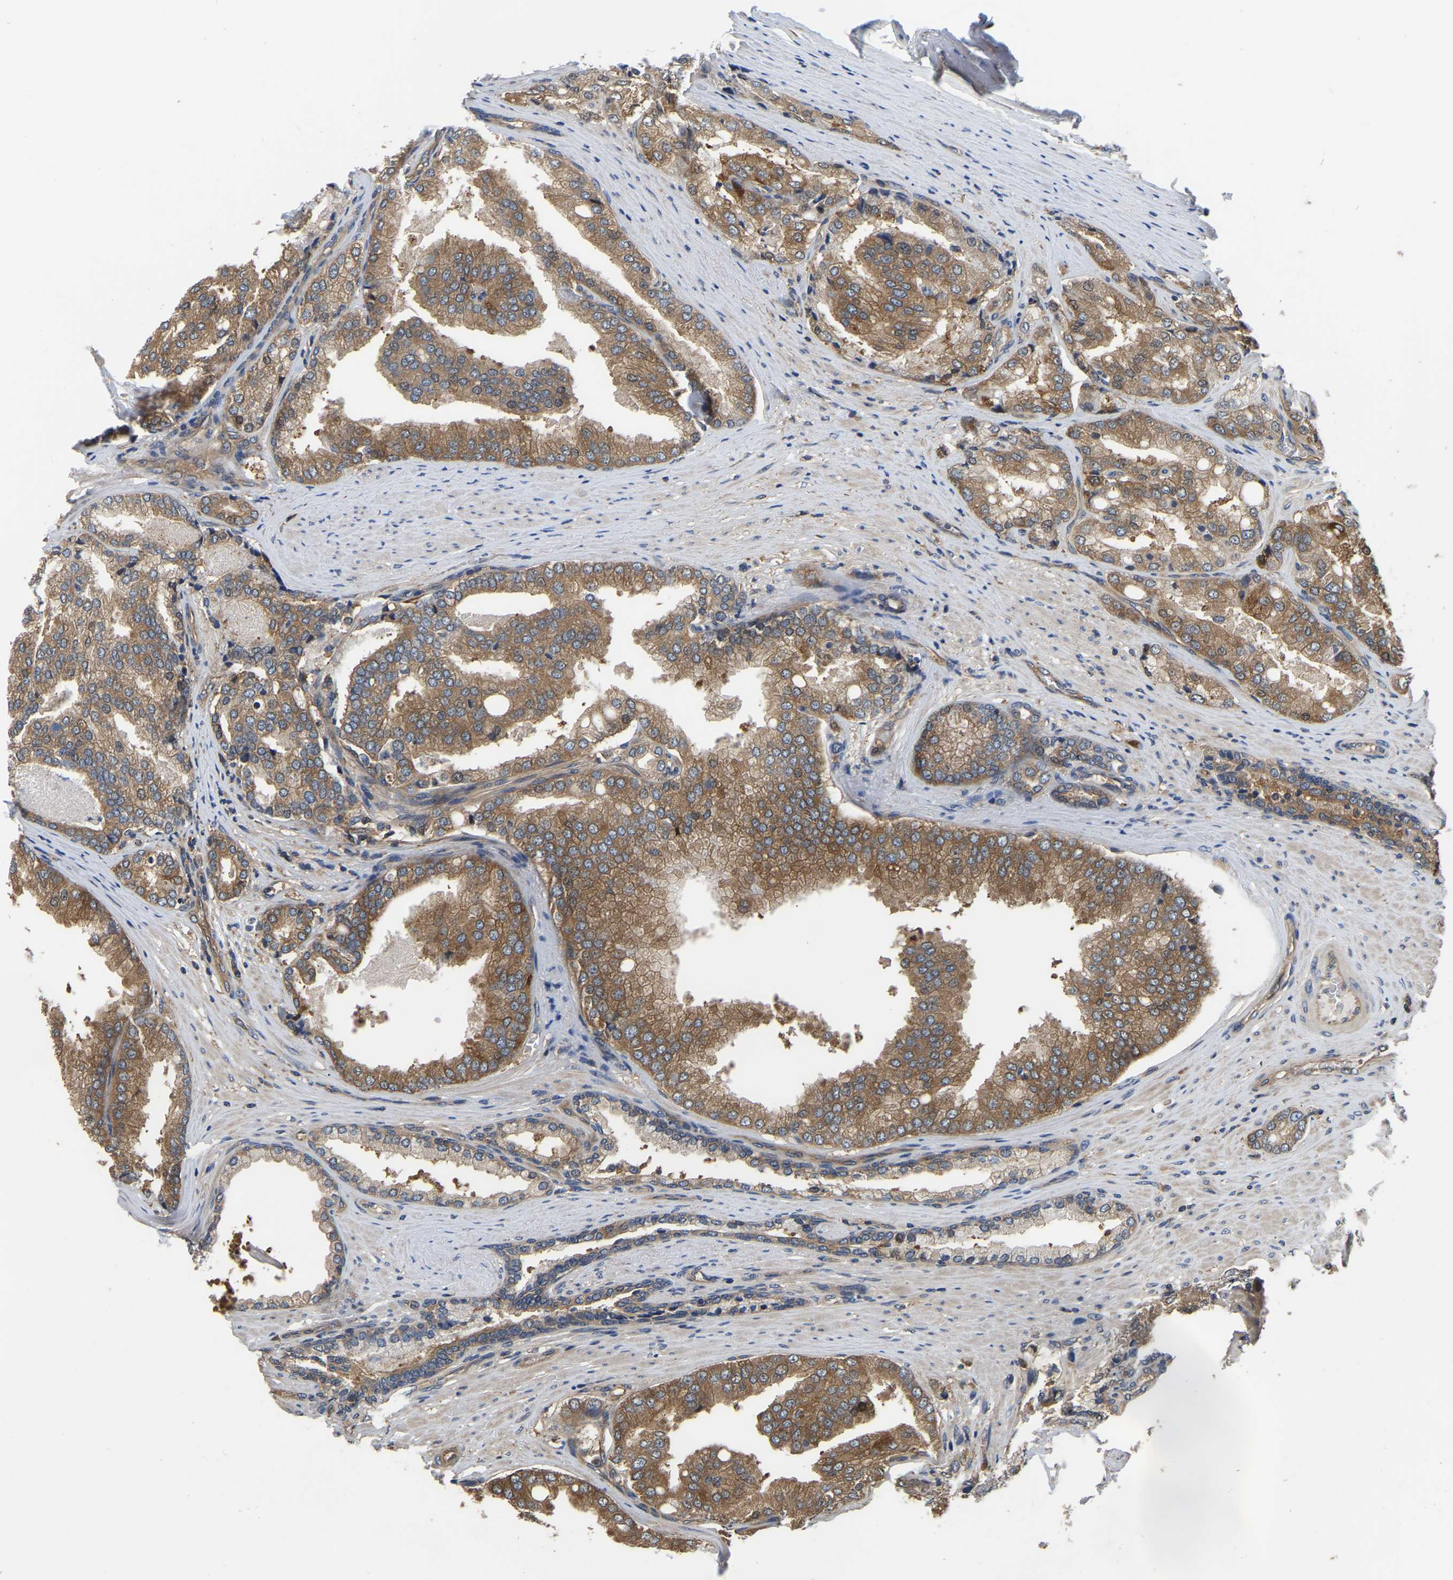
{"staining": {"intensity": "moderate", "quantity": ">75%", "location": "cytoplasmic/membranous"}, "tissue": "prostate cancer", "cell_type": "Tumor cells", "image_type": "cancer", "snomed": [{"axis": "morphology", "description": "Adenocarcinoma, High grade"}, {"axis": "topography", "description": "Prostate"}], "caption": "IHC (DAB) staining of adenocarcinoma (high-grade) (prostate) reveals moderate cytoplasmic/membranous protein positivity in approximately >75% of tumor cells. The staining is performed using DAB brown chromogen to label protein expression. The nuclei are counter-stained blue using hematoxylin.", "gene": "GARS1", "patient": {"sex": "male", "age": 50}}